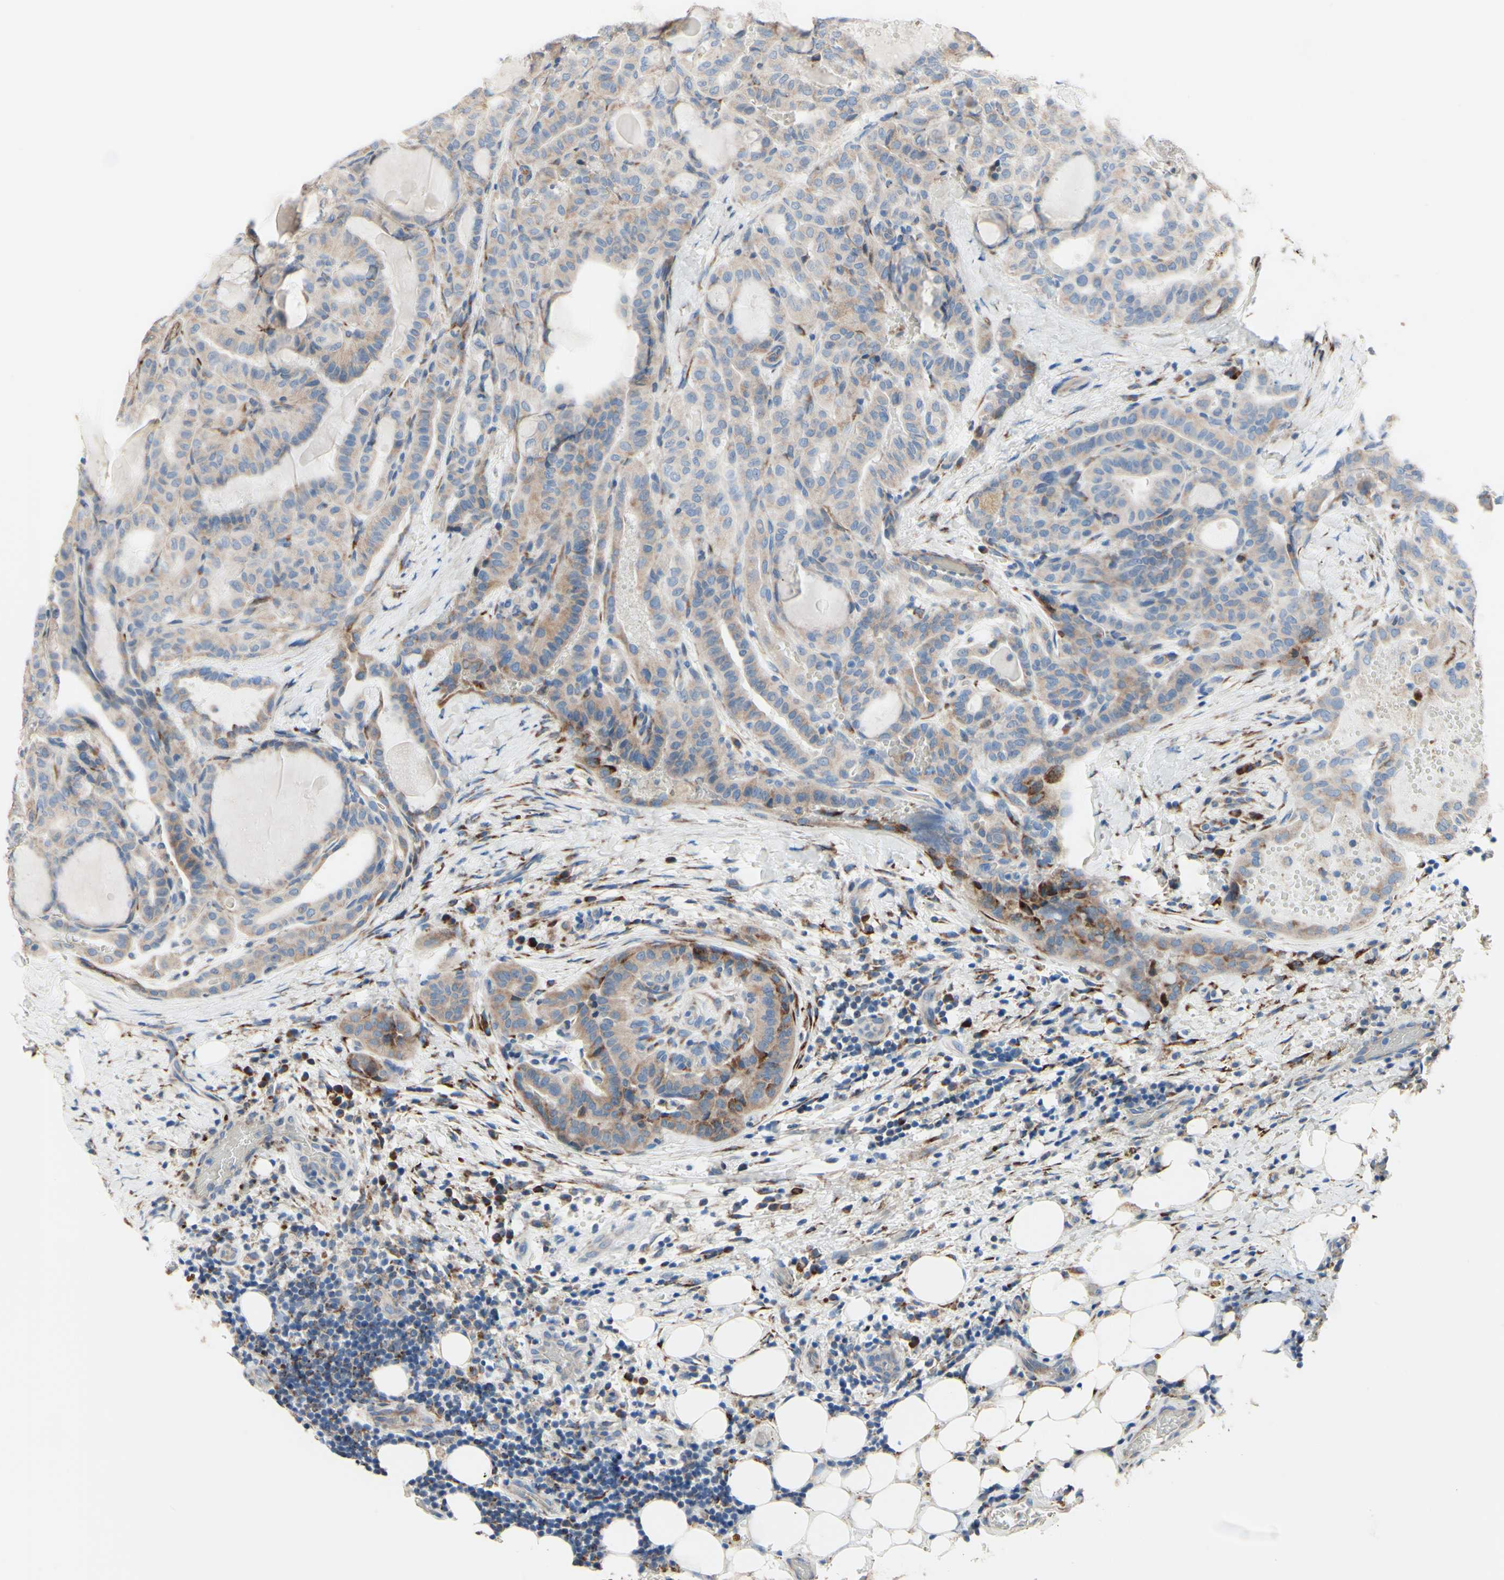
{"staining": {"intensity": "weak", "quantity": "25%-75%", "location": "cytoplasmic/membranous"}, "tissue": "thyroid cancer", "cell_type": "Tumor cells", "image_type": "cancer", "snomed": [{"axis": "morphology", "description": "Papillary adenocarcinoma, NOS"}, {"axis": "topography", "description": "Thyroid gland"}], "caption": "Thyroid cancer stained with a brown dye exhibits weak cytoplasmic/membranous positive positivity in approximately 25%-75% of tumor cells.", "gene": "AGPAT5", "patient": {"sex": "male", "age": 77}}